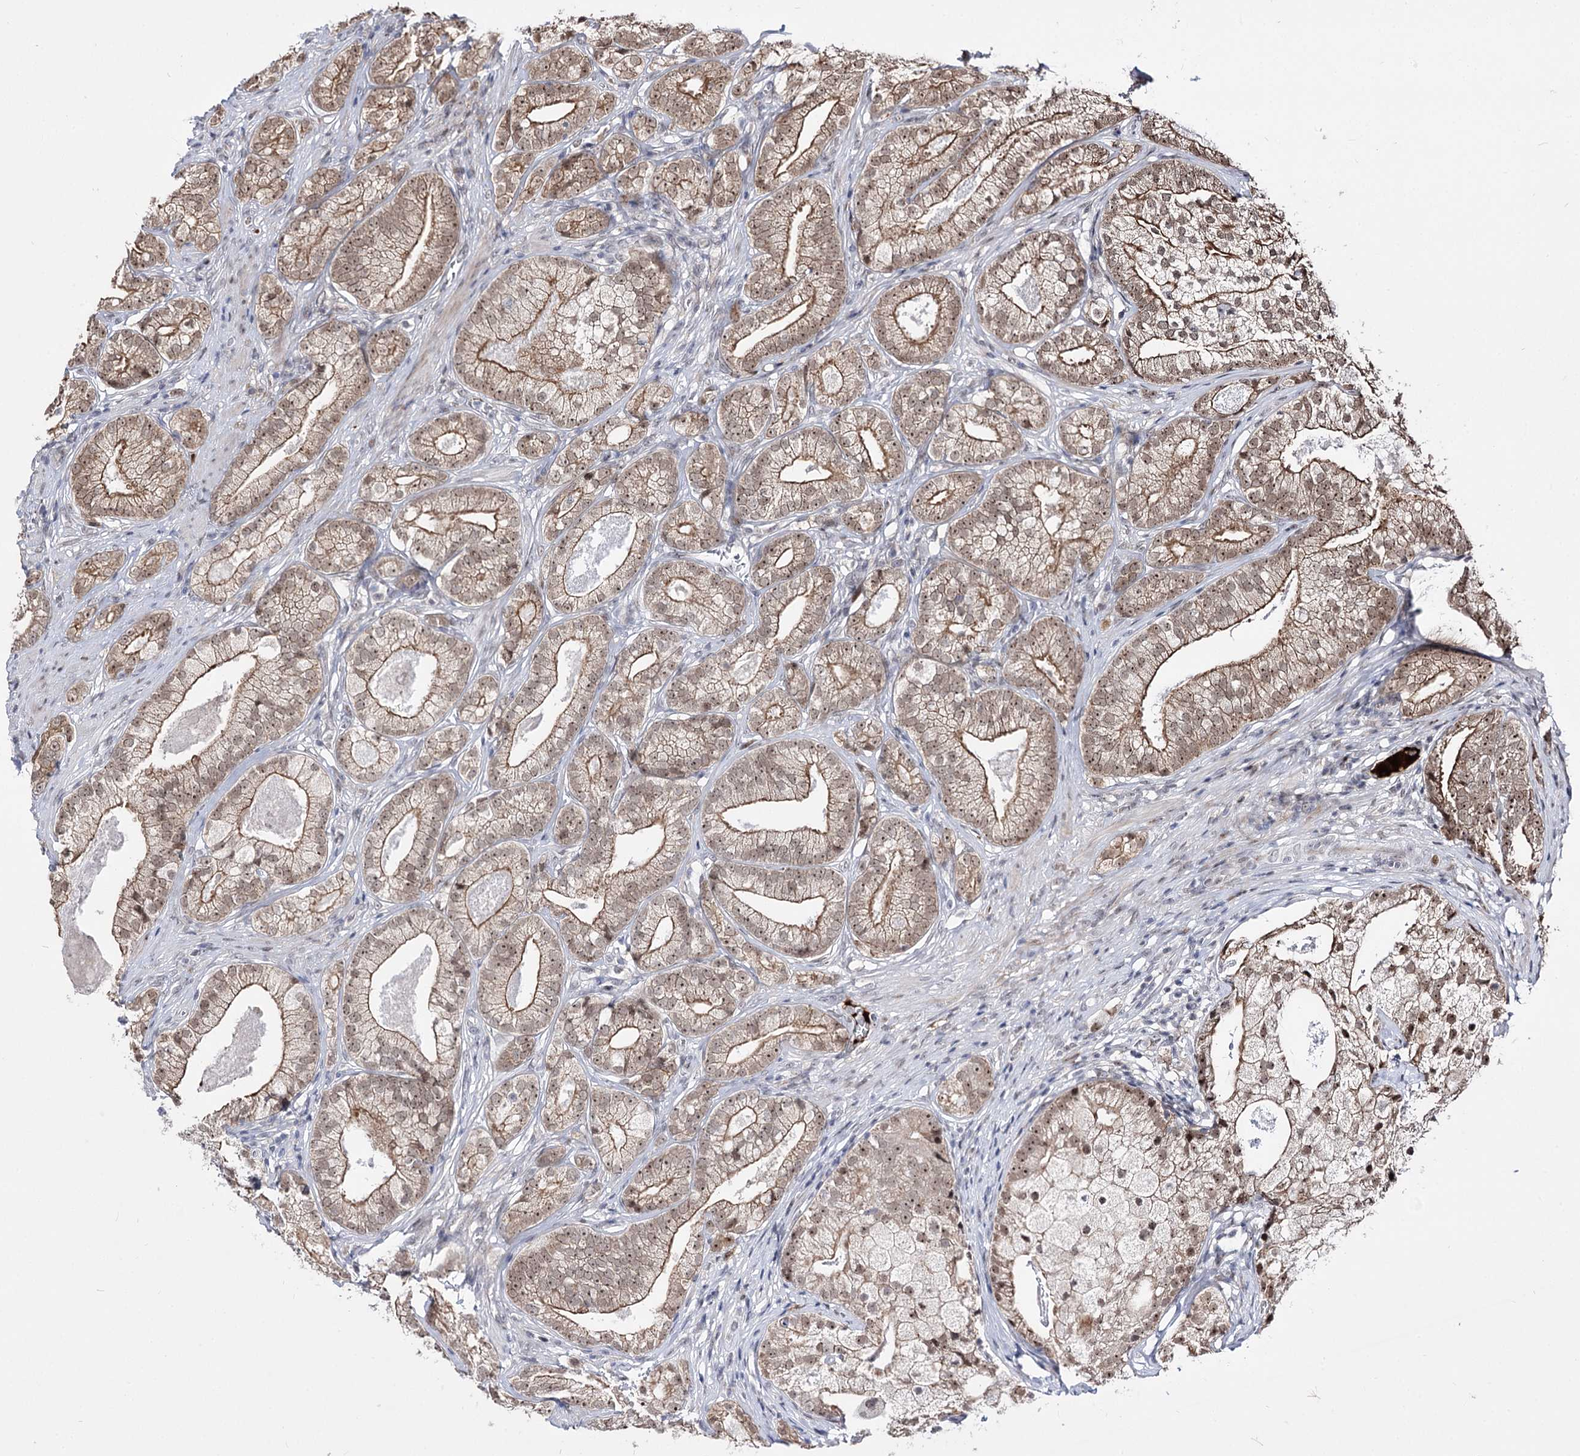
{"staining": {"intensity": "moderate", "quantity": ">75%", "location": "cytoplasmic/membranous,nuclear"}, "tissue": "prostate cancer", "cell_type": "Tumor cells", "image_type": "cancer", "snomed": [{"axis": "morphology", "description": "Adenocarcinoma, High grade"}, {"axis": "topography", "description": "Prostate"}], "caption": "Tumor cells exhibit moderate cytoplasmic/membranous and nuclear expression in approximately >75% of cells in prostate cancer (high-grade adenocarcinoma). The protein is stained brown, and the nuclei are stained in blue (DAB IHC with brightfield microscopy, high magnification).", "gene": "STOX1", "patient": {"sex": "male", "age": 69}}